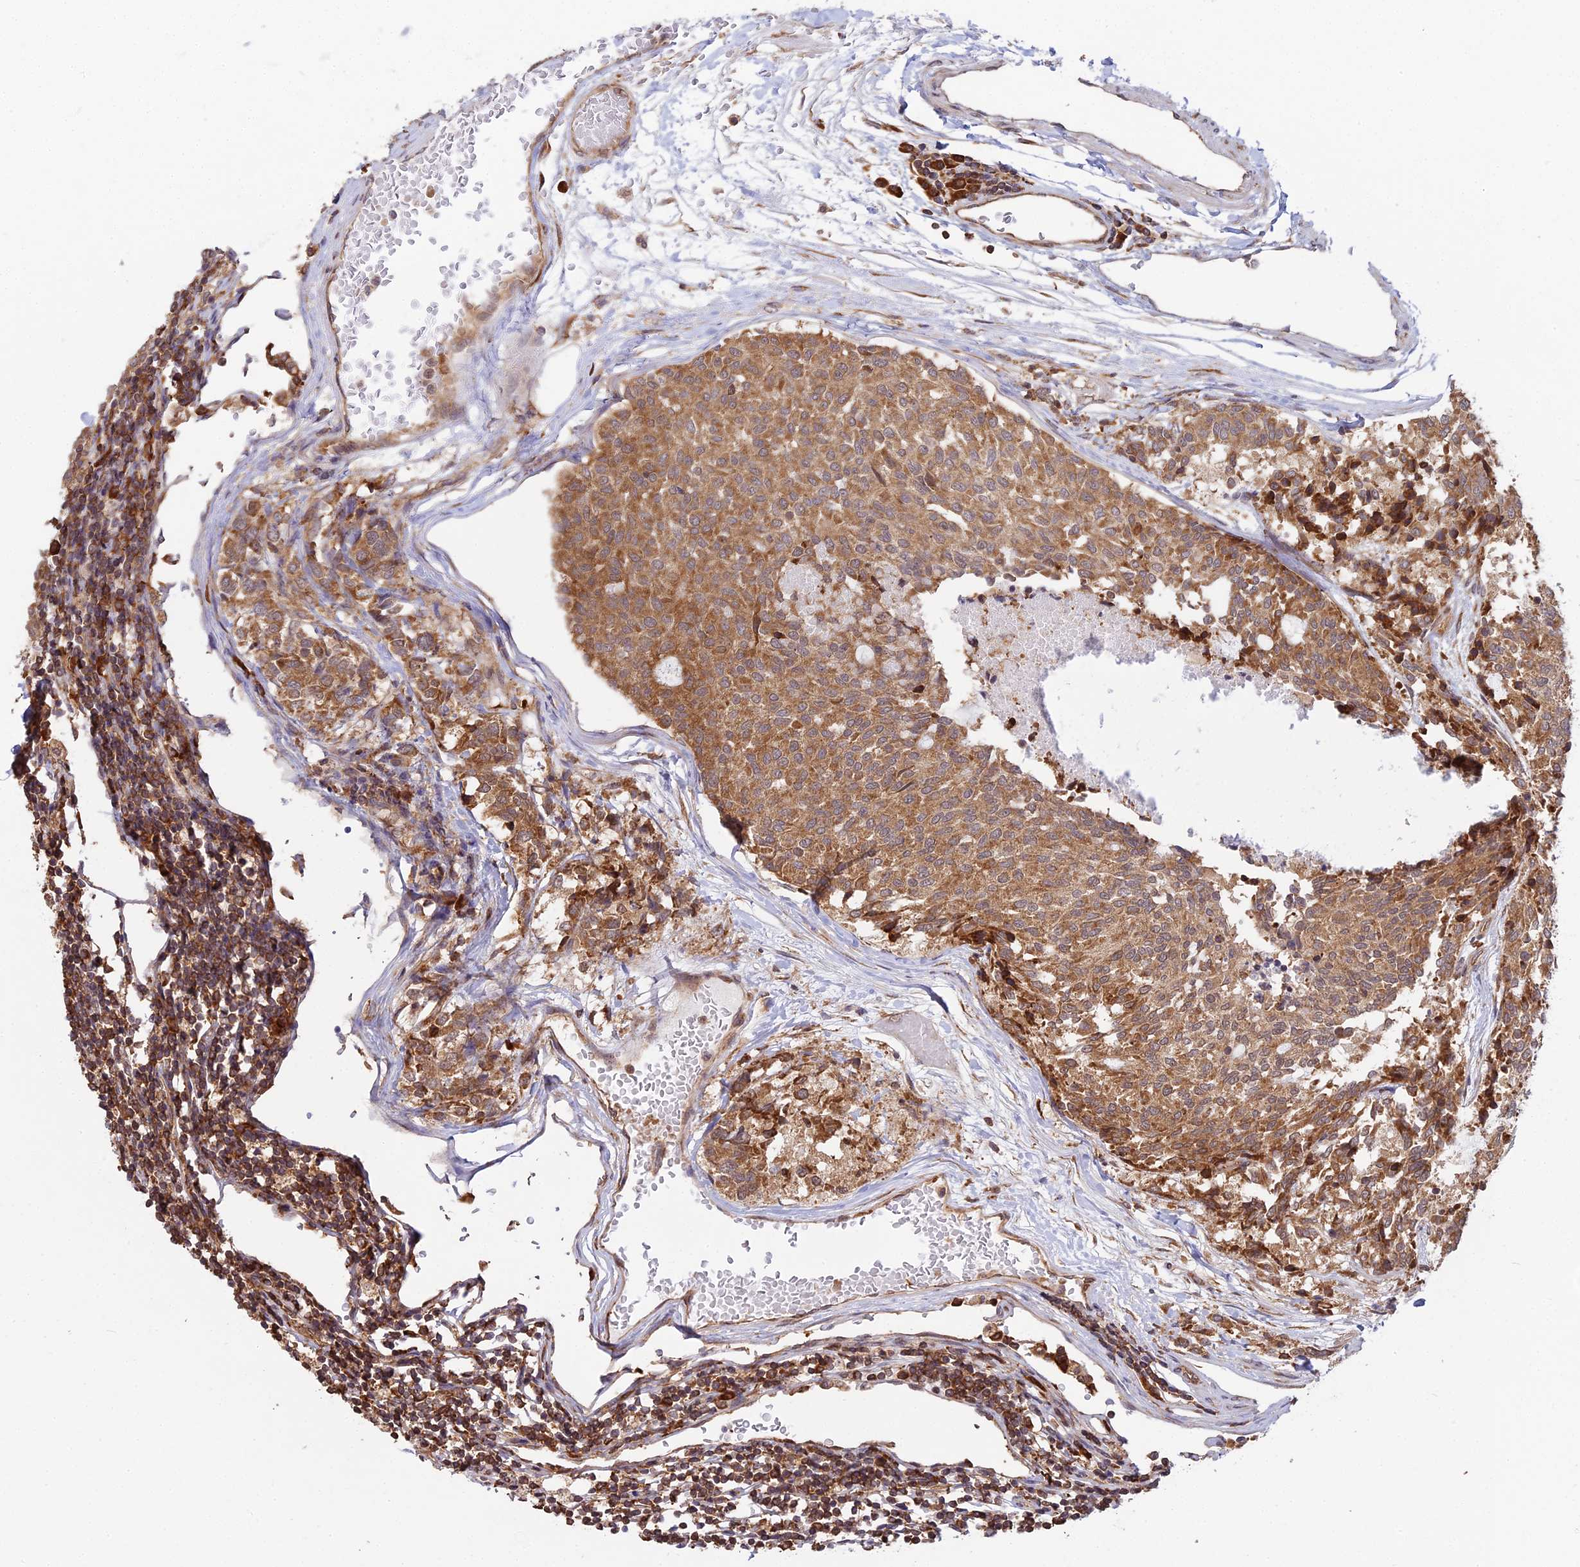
{"staining": {"intensity": "moderate", "quantity": ">75%", "location": "cytoplasmic/membranous"}, "tissue": "carcinoid", "cell_type": "Tumor cells", "image_type": "cancer", "snomed": [{"axis": "morphology", "description": "Carcinoid, malignant, NOS"}, {"axis": "topography", "description": "Pancreas"}], "caption": "A high-resolution image shows IHC staining of malignant carcinoid, which demonstrates moderate cytoplasmic/membranous staining in approximately >75% of tumor cells. Nuclei are stained in blue.", "gene": "RPL26", "patient": {"sex": "female", "age": 54}}